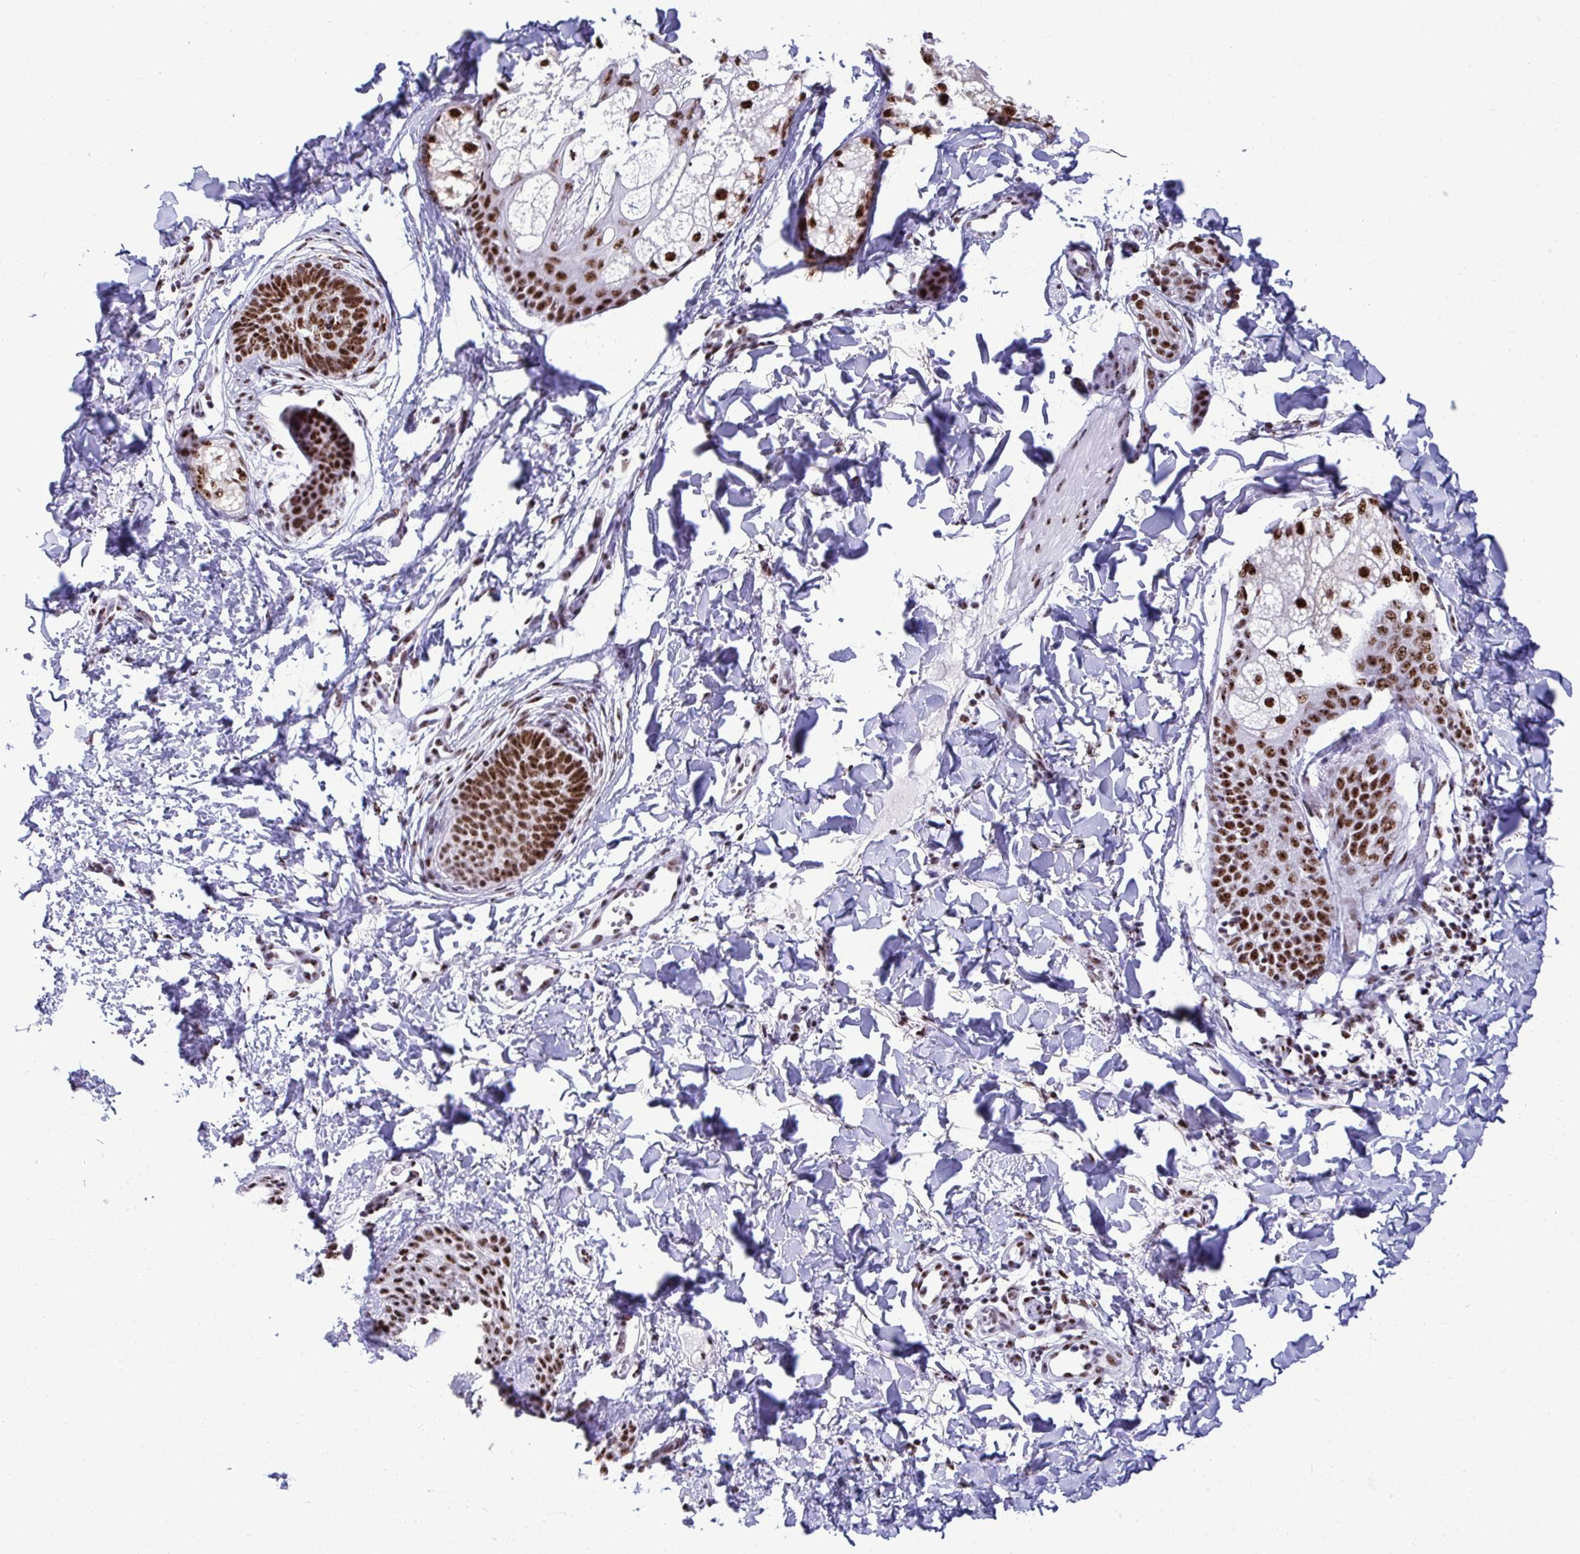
{"staining": {"intensity": "moderate", "quantity": ">75%", "location": "nuclear"}, "tissue": "skin", "cell_type": "Fibroblasts", "image_type": "normal", "snomed": [{"axis": "morphology", "description": "Normal tissue, NOS"}, {"axis": "topography", "description": "Skin"}], "caption": "Immunohistochemistry (IHC) (DAB (3,3'-diaminobenzidine)) staining of normal human skin displays moderate nuclear protein staining in about >75% of fibroblasts. (IHC, brightfield microscopy, high magnification).", "gene": "PELP1", "patient": {"sex": "male", "age": 16}}